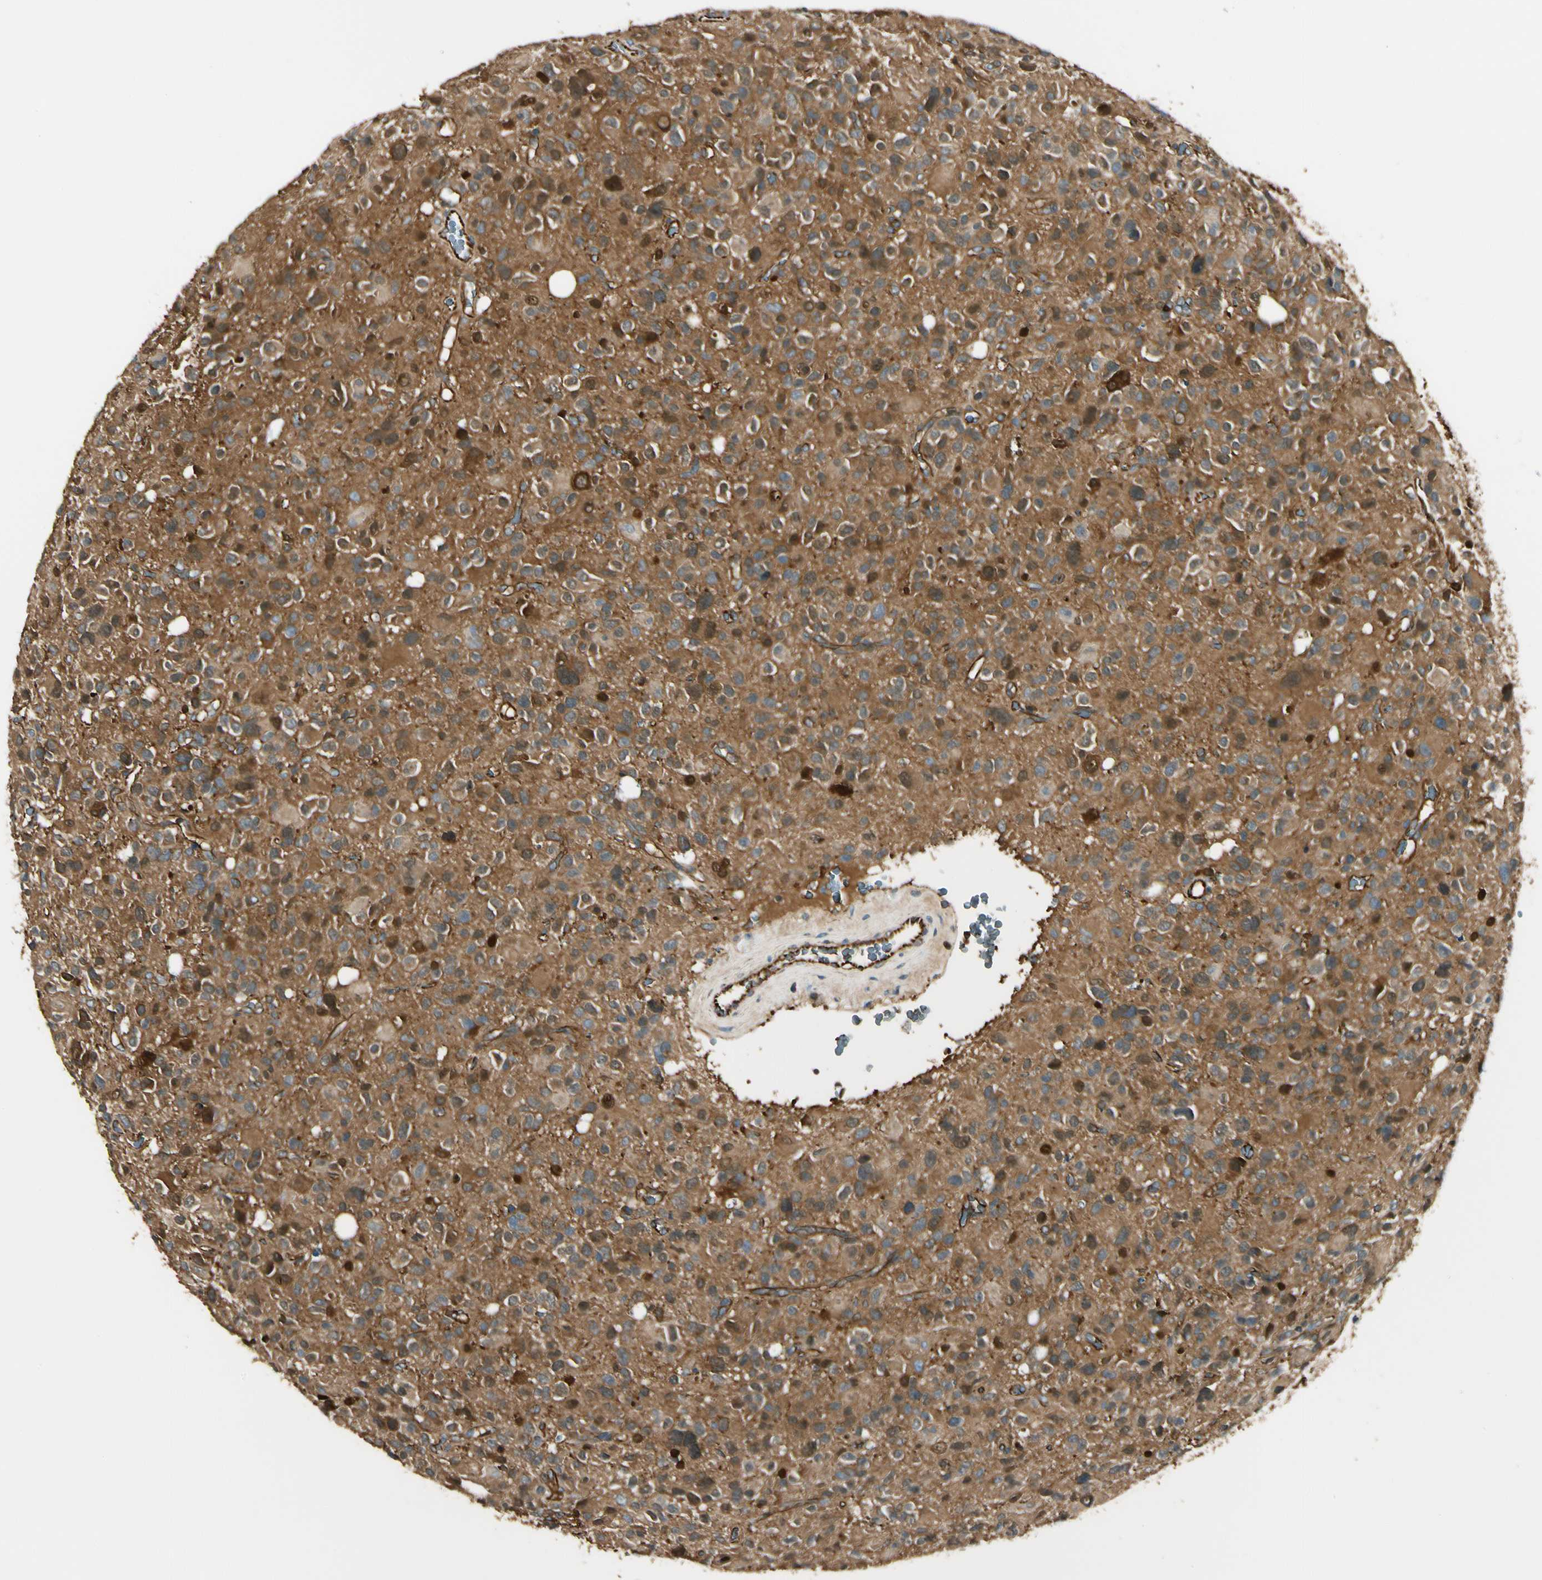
{"staining": {"intensity": "strong", "quantity": "<25%", "location": "cytoplasmic/membranous,nuclear"}, "tissue": "glioma", "cell_type": "Tumor cells", "image_type": "cancer", "snomed": [{"axis": "morphology", "description": "Glioma, malignant, High grade"}, {"axis": "topography", "description": "Brain"}], "caption": "Immunohistochemistry (IHC) (DAB) staining of human malignant high-grade glioma displays strong cytoplasmic/membranous and nuclear protein positivity in about <25% of tumor cells.", "gene": "FTH1", "patient": {"sex": "male", "age": 48}}